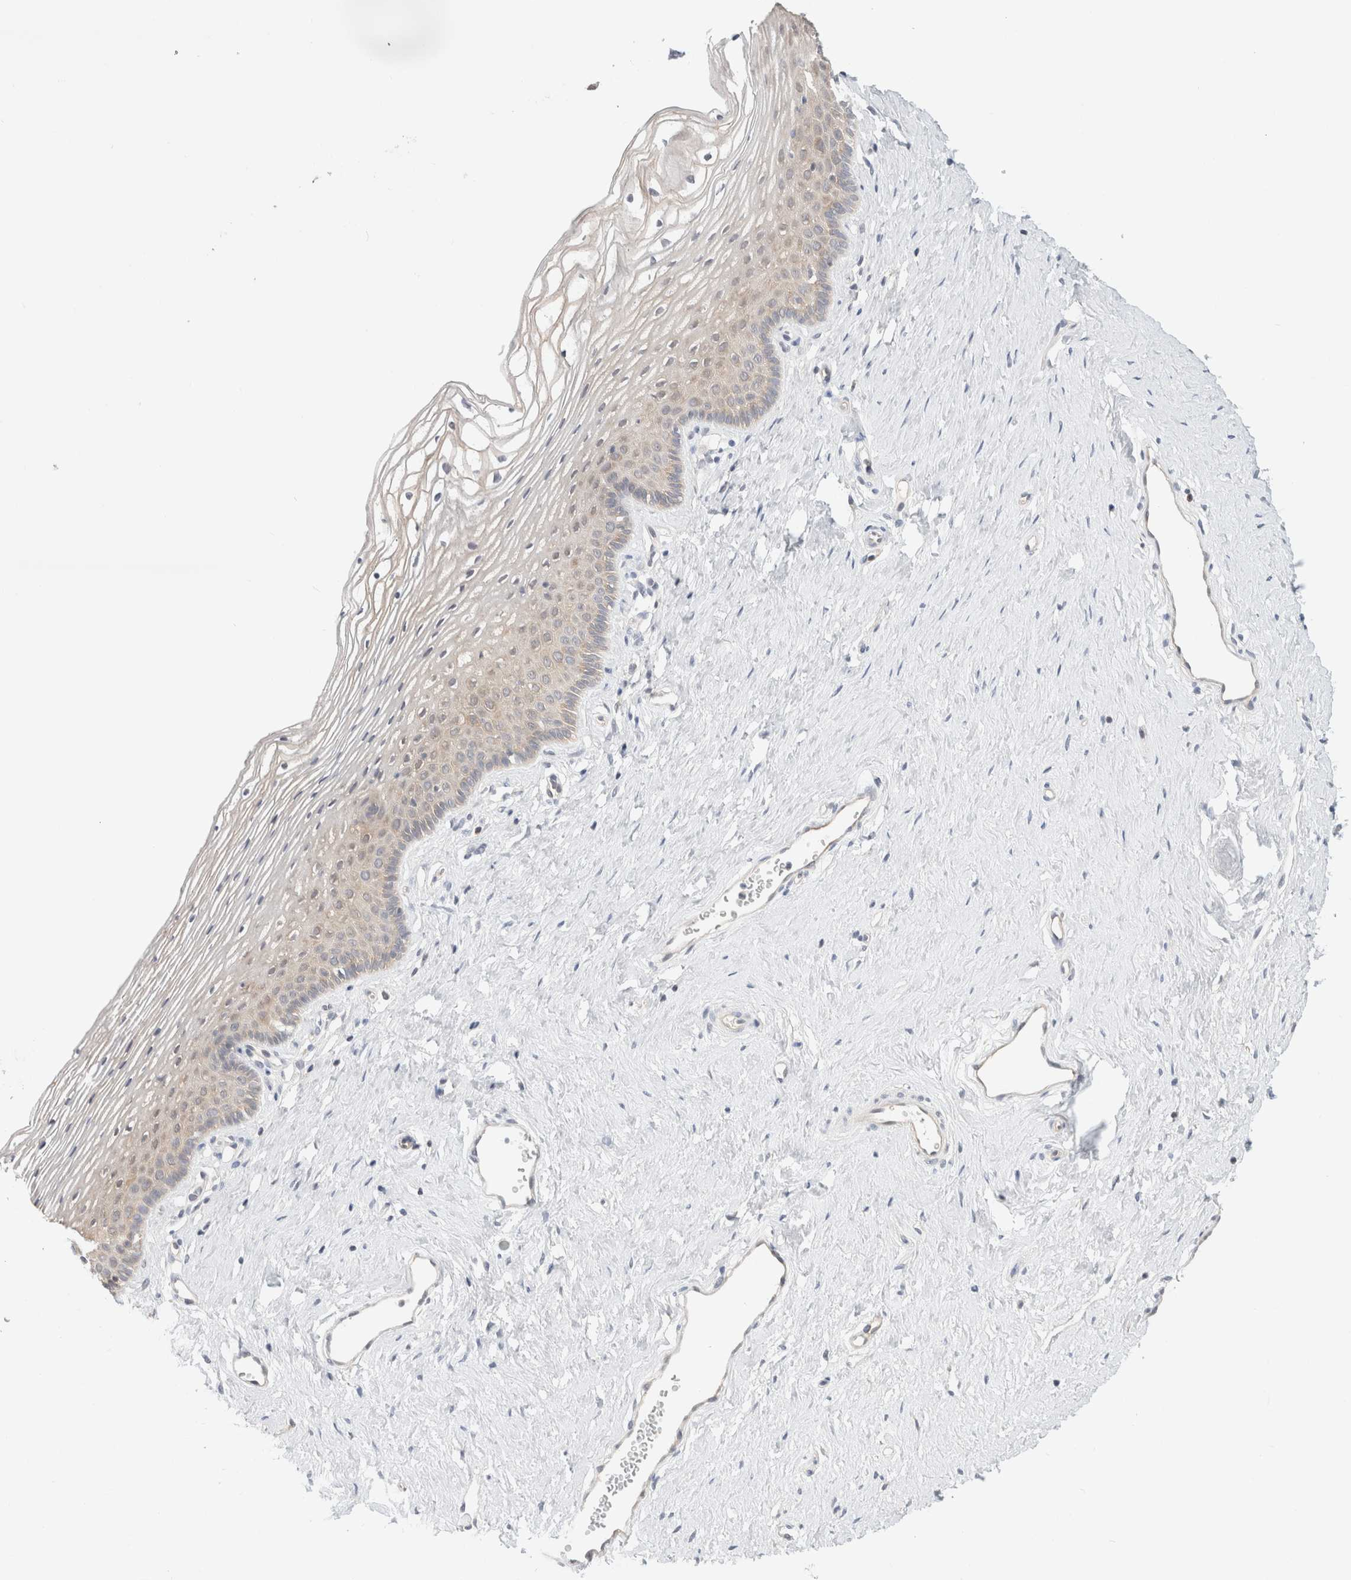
{"staining": {"intensity": "weak", "quantity": "<25%", "location": "cytoplasmic/membranous"}, "tissue": "vagina", "cell_type": "Squamous epithelial cells", "image_type": "normal", "snomed": [{"axis": "morphology", "description": "Normal tissue, NOS"}, {"axis": "topography", "description": "Vagina"}], "caption": "Immunohistochemistry (IHC) image of unremarkable vagina stained for a protein (brown), which reveals no expression in squamous epithelial cells.", "gene": "C17orf97", "patient": {"sex": "female", "age": 32}}